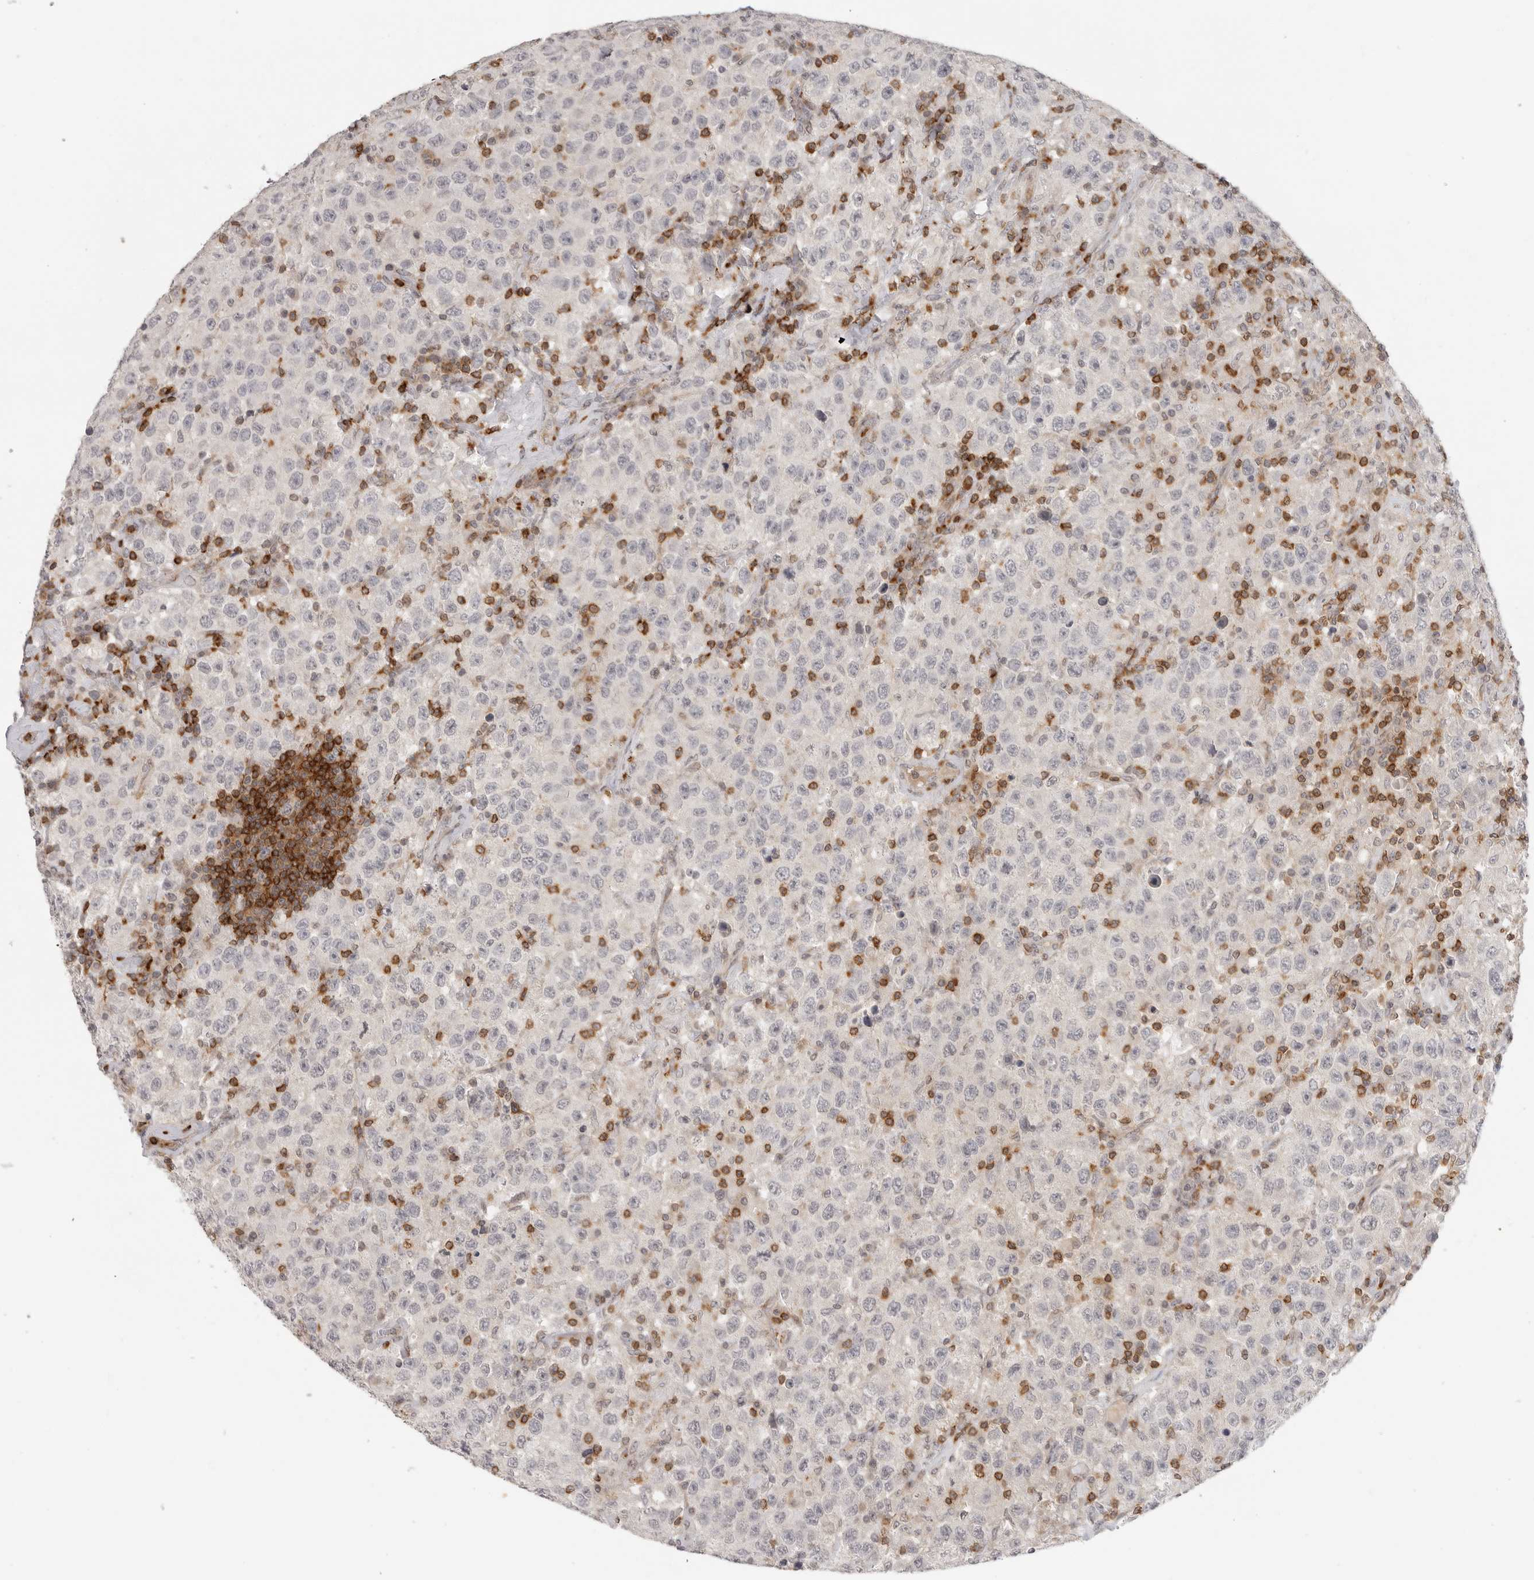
{"staining": {"intensity": "negative", "quantity": "none", "location": "none"}, "tissue": "testis cancer", "cell_type": "Tumor cells", "image_type": "cancer", "snomed": [{"axis": "morphology", "description": "Seminoma, NOS"}, {"axis": "topography", "description": "Testis"}], "caption": "IHC photomicrograph of neoplastic tissue: human seminoma (testis) stained with DAB (3,3'-diaminobenzidine) displays no significant protein staining in tumor cells. The staining is performed using DAB (3,3'-diaminobenzidine) brown chromogen with nuclei counter-stained in using hematoxylin.", "gene": "SH3KBP1", "patient": {"sex": "male", "age": 41}}